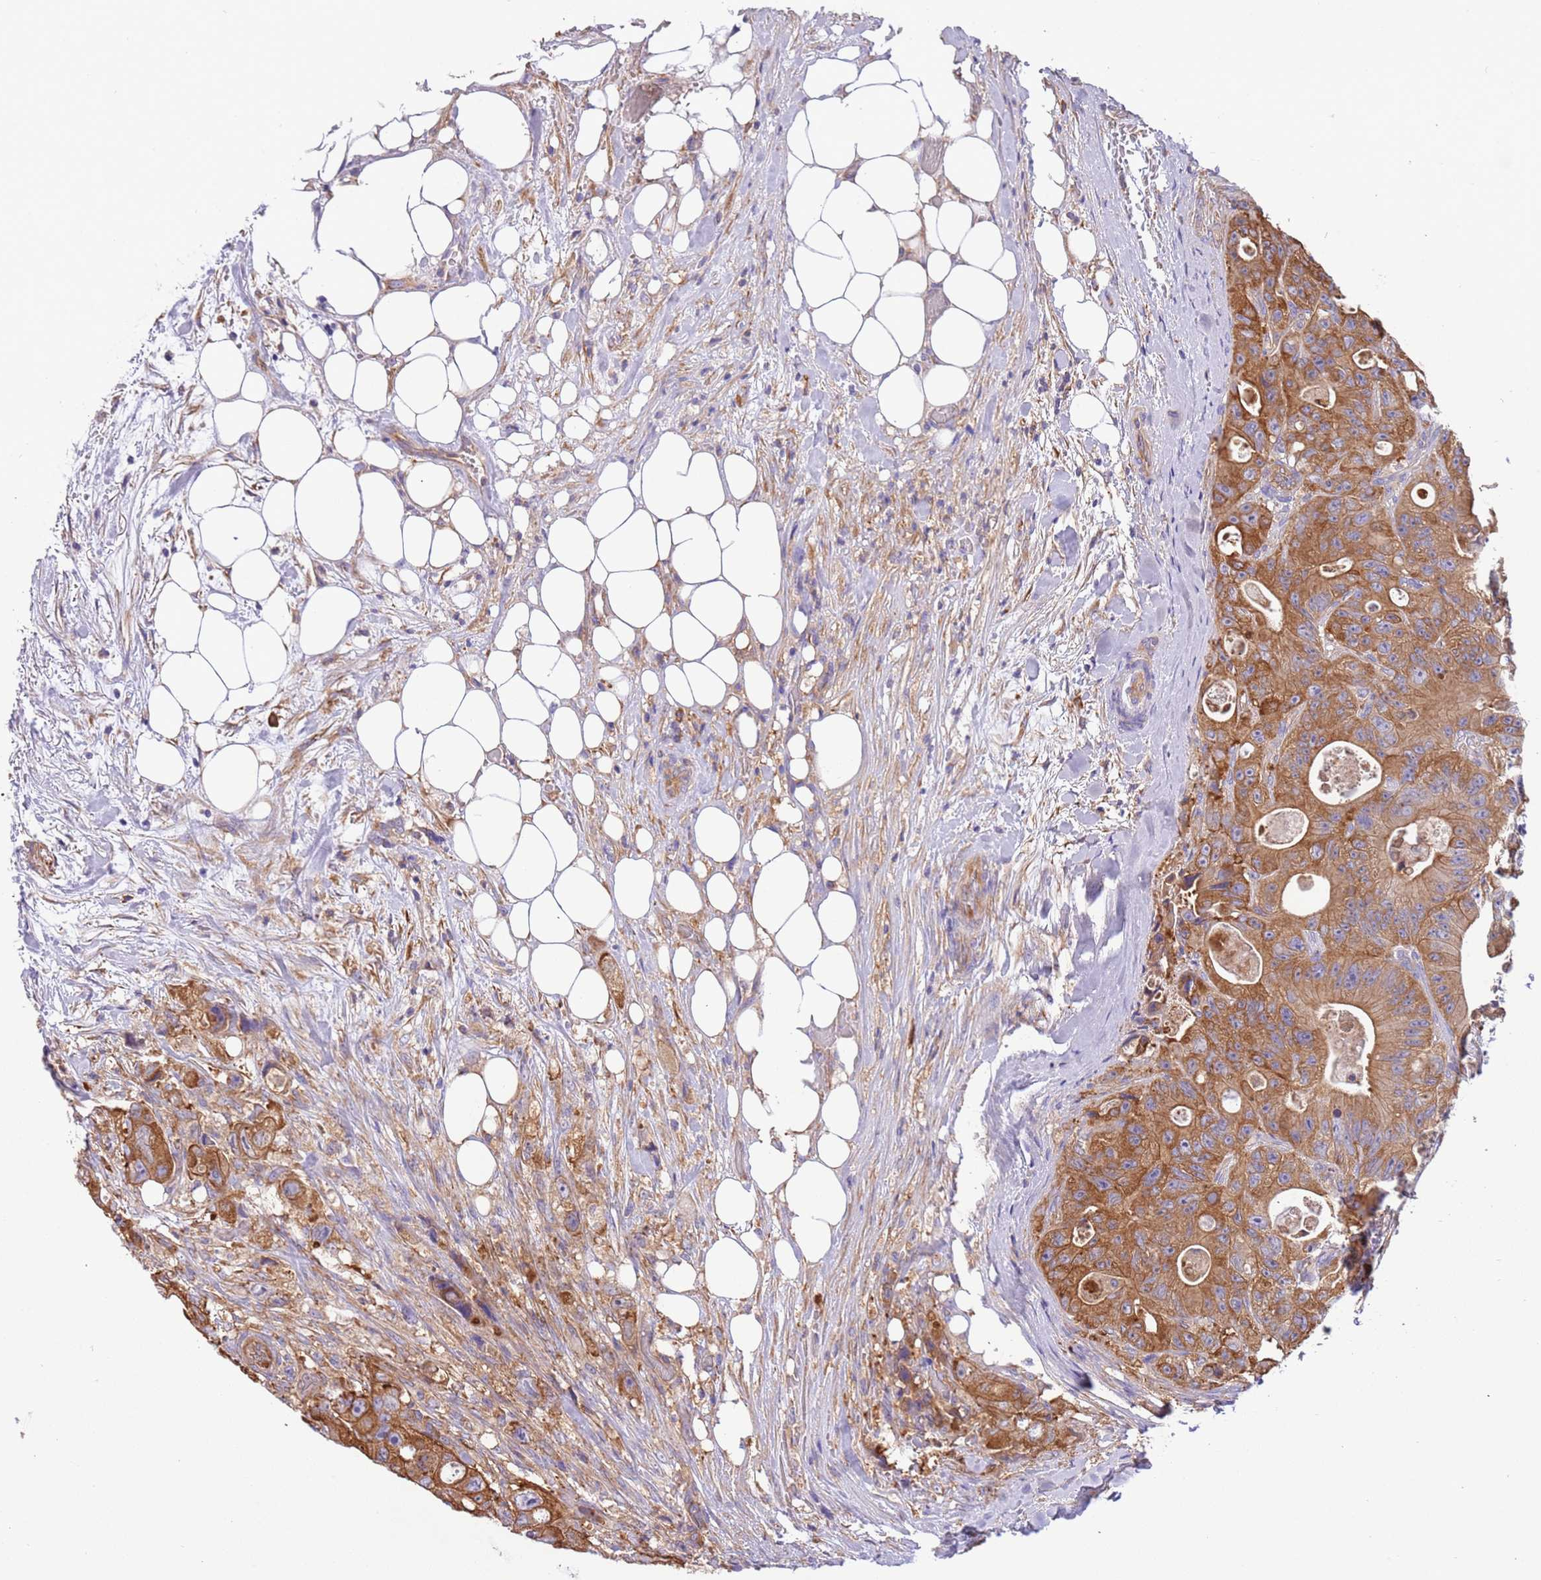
{"staining": {"intensity": "moderate", "quantity": ">75%", "location": "cytoplasmic/membranous"}, "tissue": "colorectal cancer", "cell_type": "Tumor cells", "image_type": "cancer", "snomed": [{"axis": "morphology", "description": "Adenocarcinoma, NOS"}, {"axis": "topography", "description": "Colon"}], "caption": "This histopathology image reveals colorectal cancer (adenocarcinoma) stained with IHC to label a protein in brown. The cytoplasmic/membranous of tumor cells show moderate positivity for the protein. Nuclei are counter-stained blue.", "gene": "NAALADL1", "patient": {"sex": "female", "age": 46}}